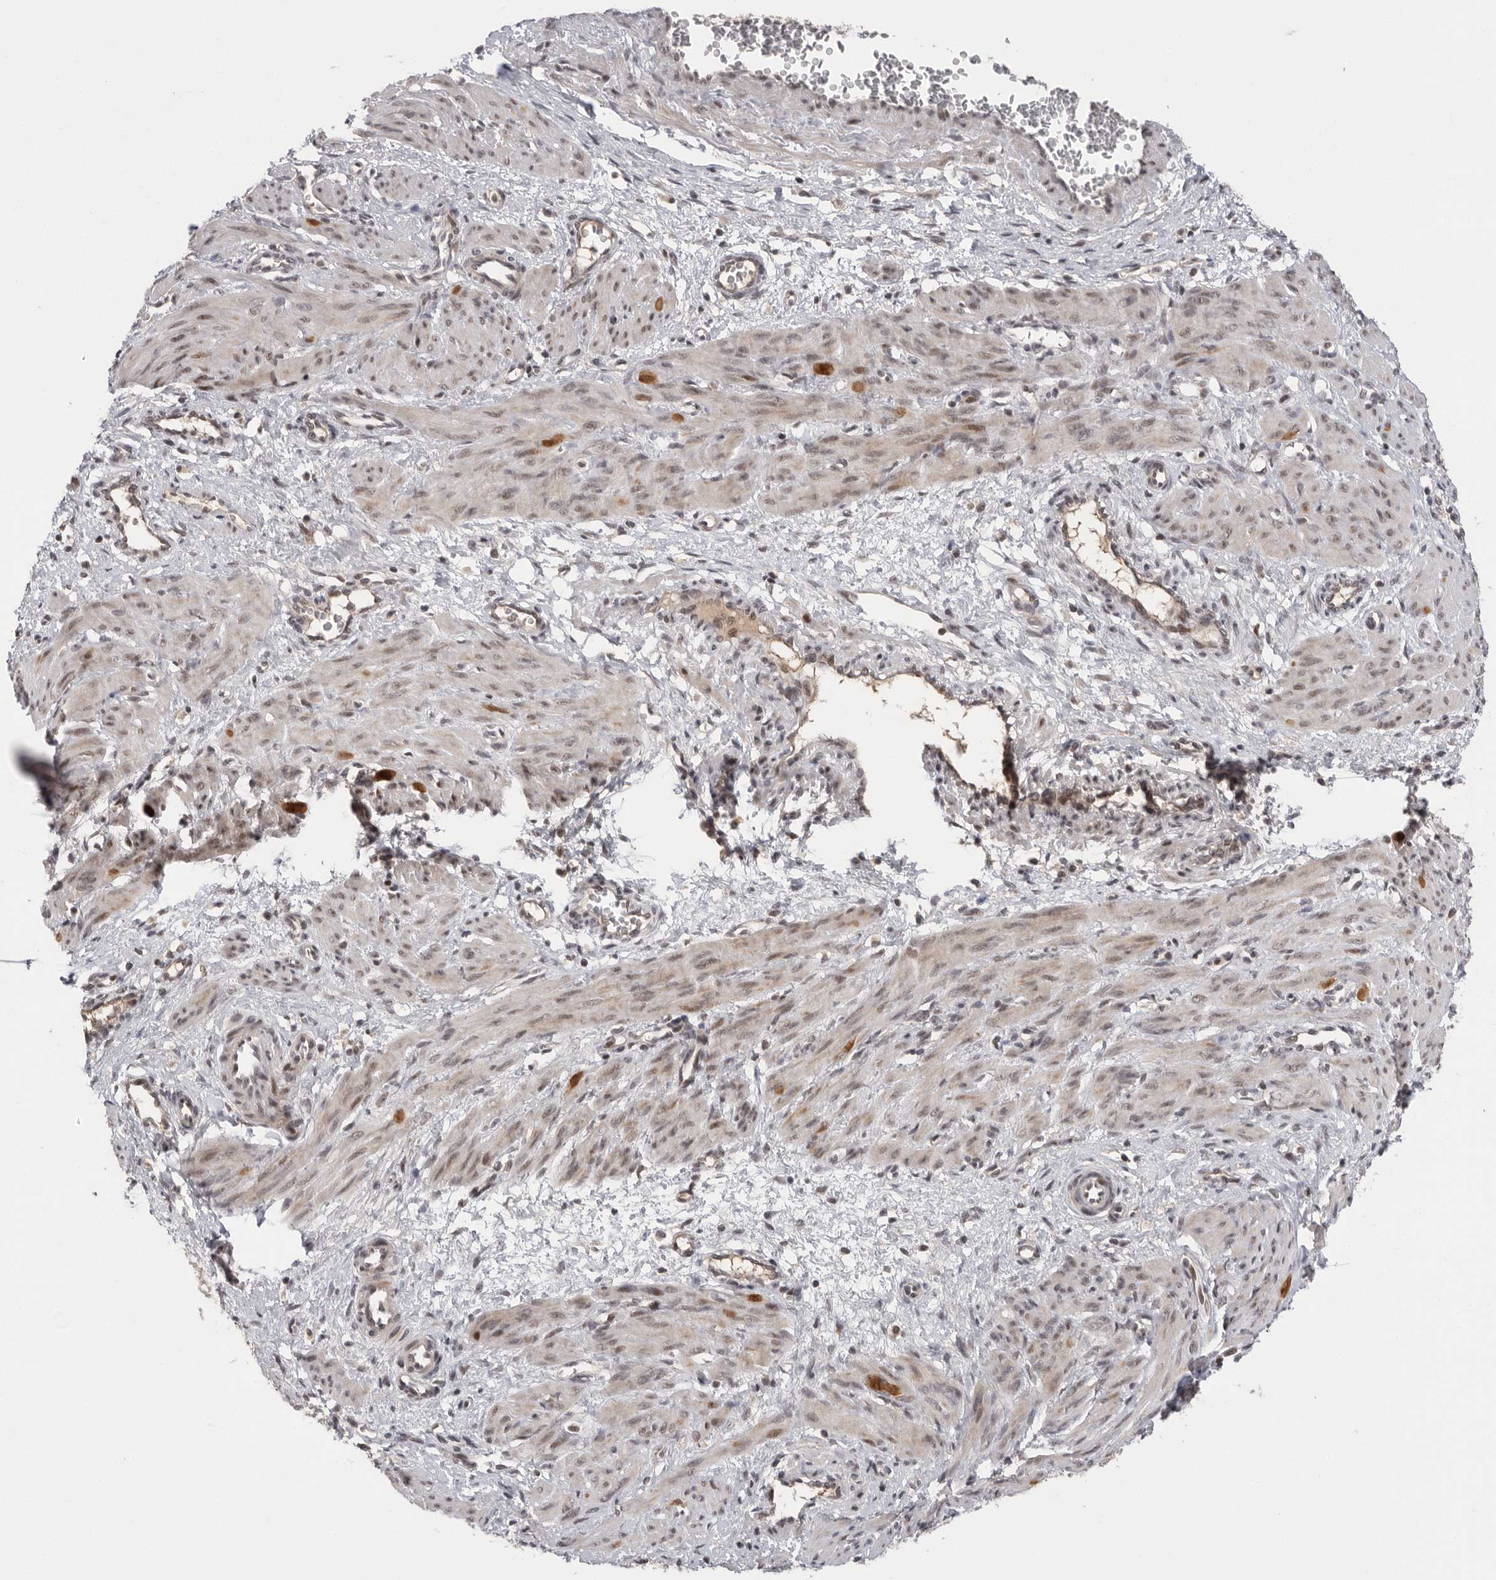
{"staining": {"intensity": "moderate", "quantity": "25%-75%", "location": "cytoplasmic/membranous,nuclear"}, "tissue": "smooth muscle", "cell_type": "Smooth muscle cells", "image_type": "normal", "snomed": [{"axis": "morphology", "description": "Normal tissue, NOS"}, {"axis": "topography", "description": "Endometrium"}], "caption": "DAB (3,3'-diaminobenzidine) immunohistochemical staining of benign smooth muscle reveals moderate cytoplasmic/membranous,nuclear protein expression in about 25%-75% of smooth muscle cells.", "gene": "POU5F1", "patient": {"sex": "female", "age": 33}}